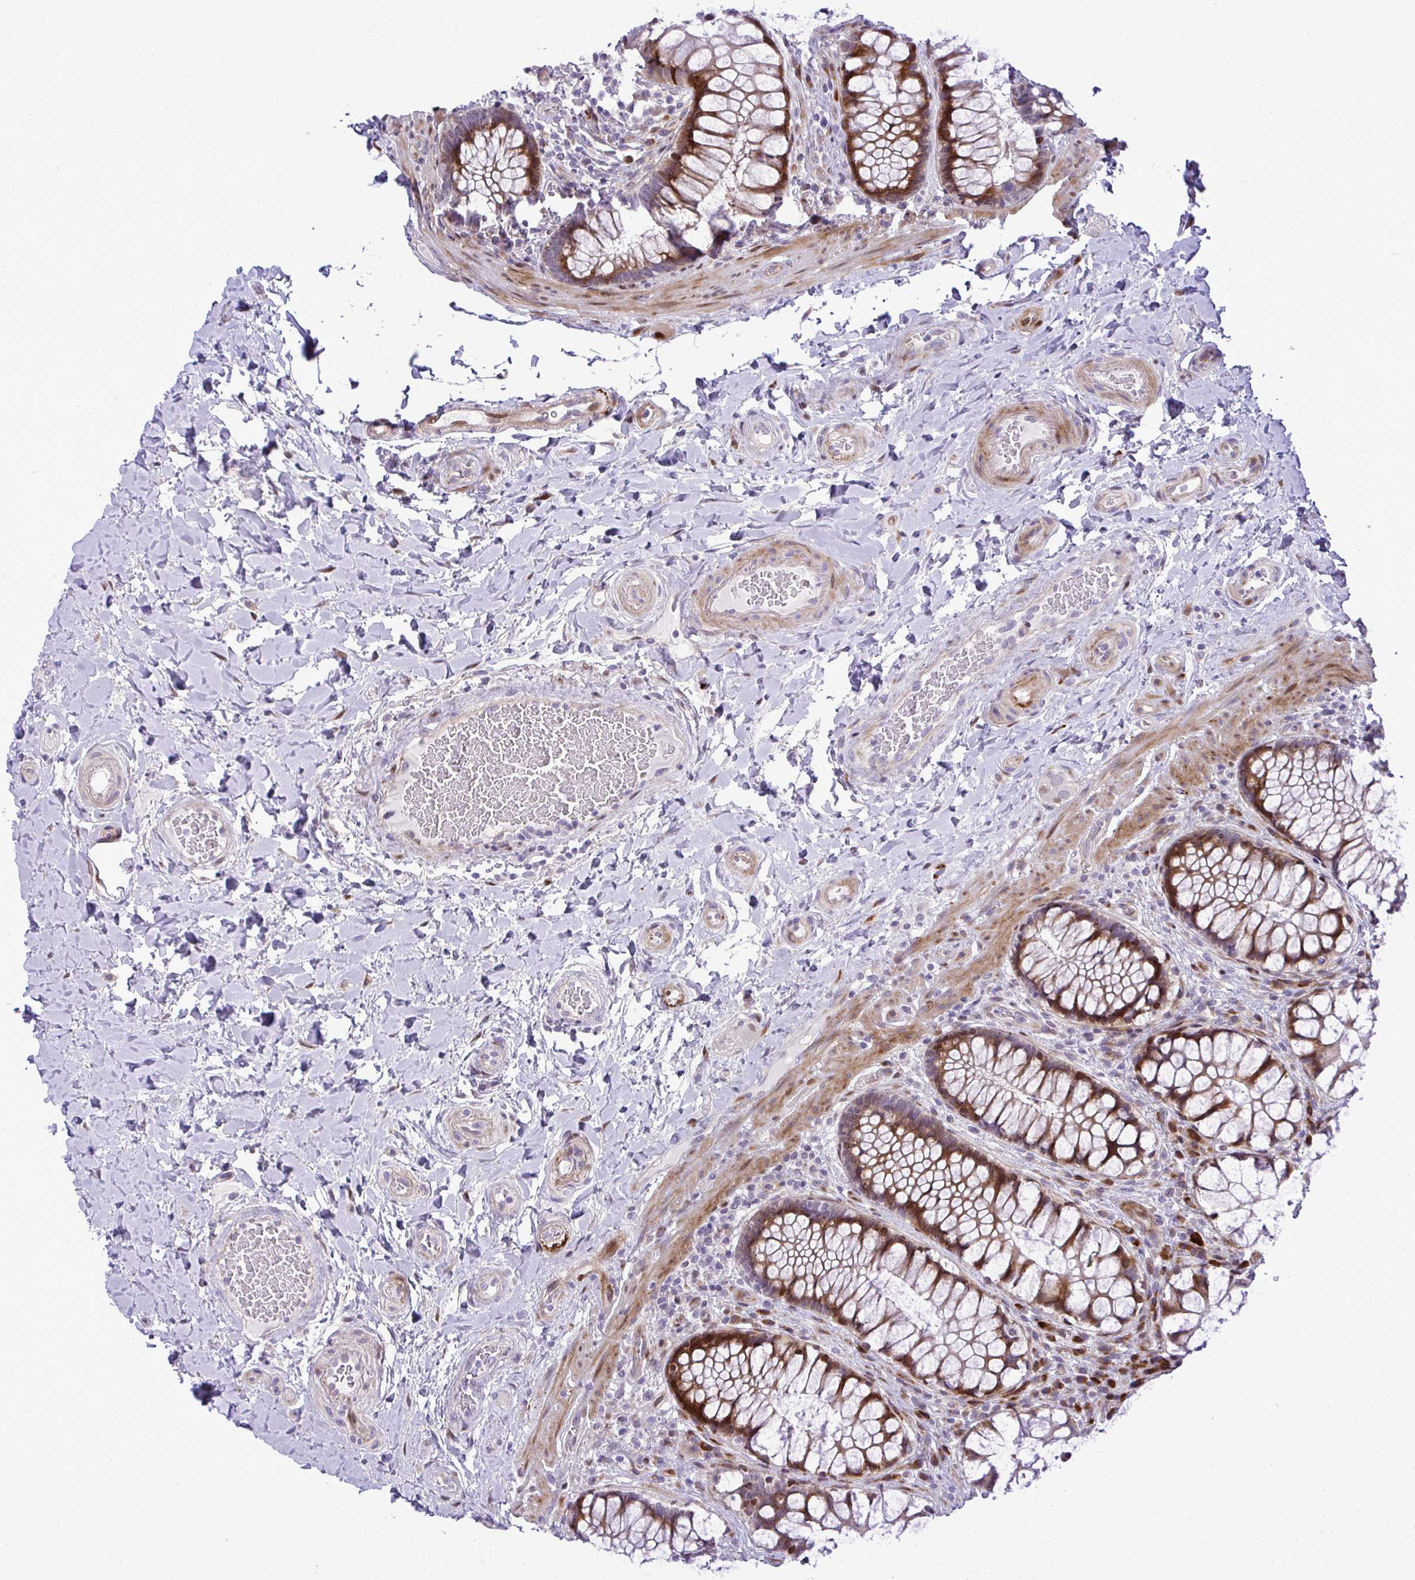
{"staining": {"intensity": "strong", "quantity": ">75%", "location": "cytoplasmic/membranous,nuclear"}, "tissue": "rectum", "cell_type": "Glandular cells", "image_type": "normal", "snomed": [{"axis": "morphology", "description": "Normal tissue, NOS"}, {"axis": "topography", "description": "Rectum"}], "caption": "Glandular cells display high levels of strong cytoplasmic/membranous,nuclear staining in about >75% of cells in normal rectum.", "gene": "CASTOR2", "patient": {"sex": "female", "age": 58}}